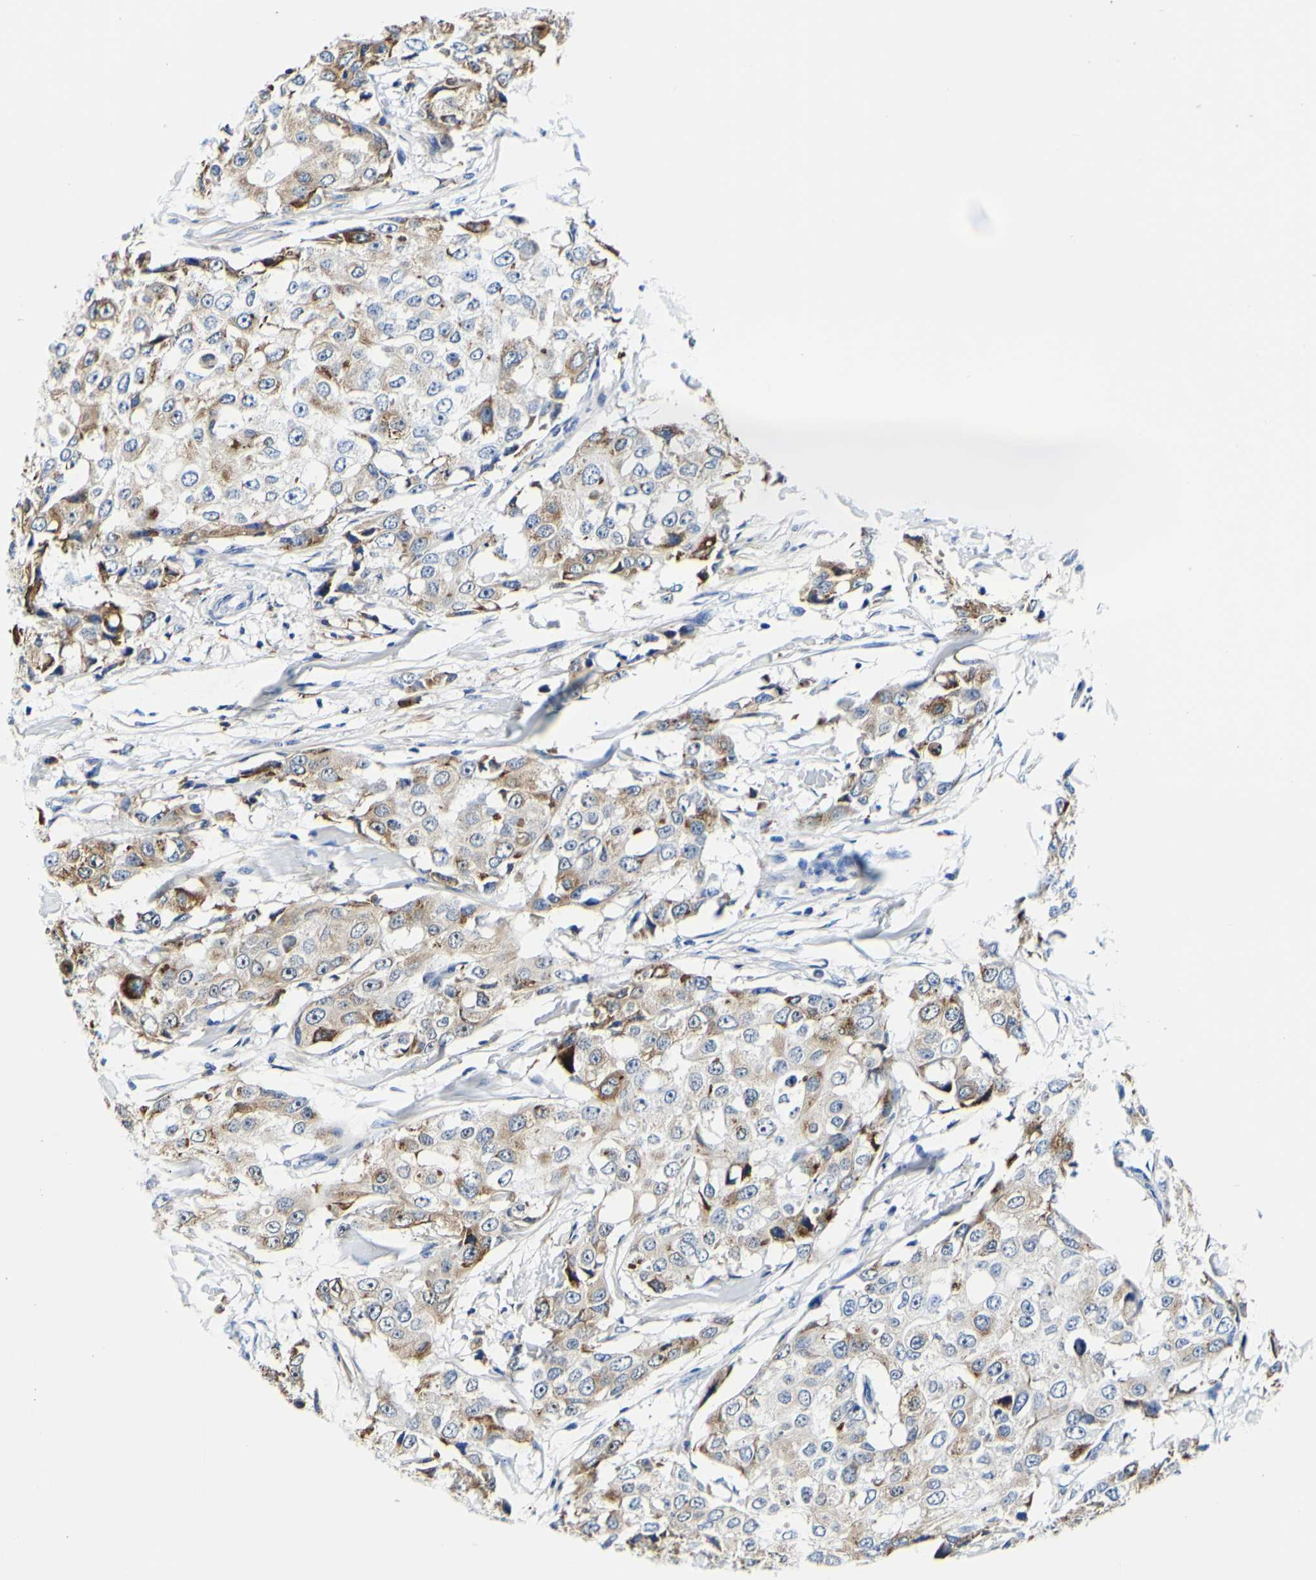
{"staining": {"intensity": "moderate", "quantity": "25%-75%", "location": "cytoplasmic/membranous"}, "tissue": "breast cancer", "cell_type": "Tumor cells", "image_type": "cancer", "snomed": [{"axis": "morphology", "description": "Duct carcinoma"}, {"axis": "topography", "description": "Breast"}], "caption": "Immunohistochemical staining of breast cancer exhibits medium levels of moderate cytoplasmic/membranous staining in about 25%-75% of tumor cells. (IHC, brightfield microscopy, high magnification).", "gene": "P4HB", "patient": {"sex": "female", "age": 27}}